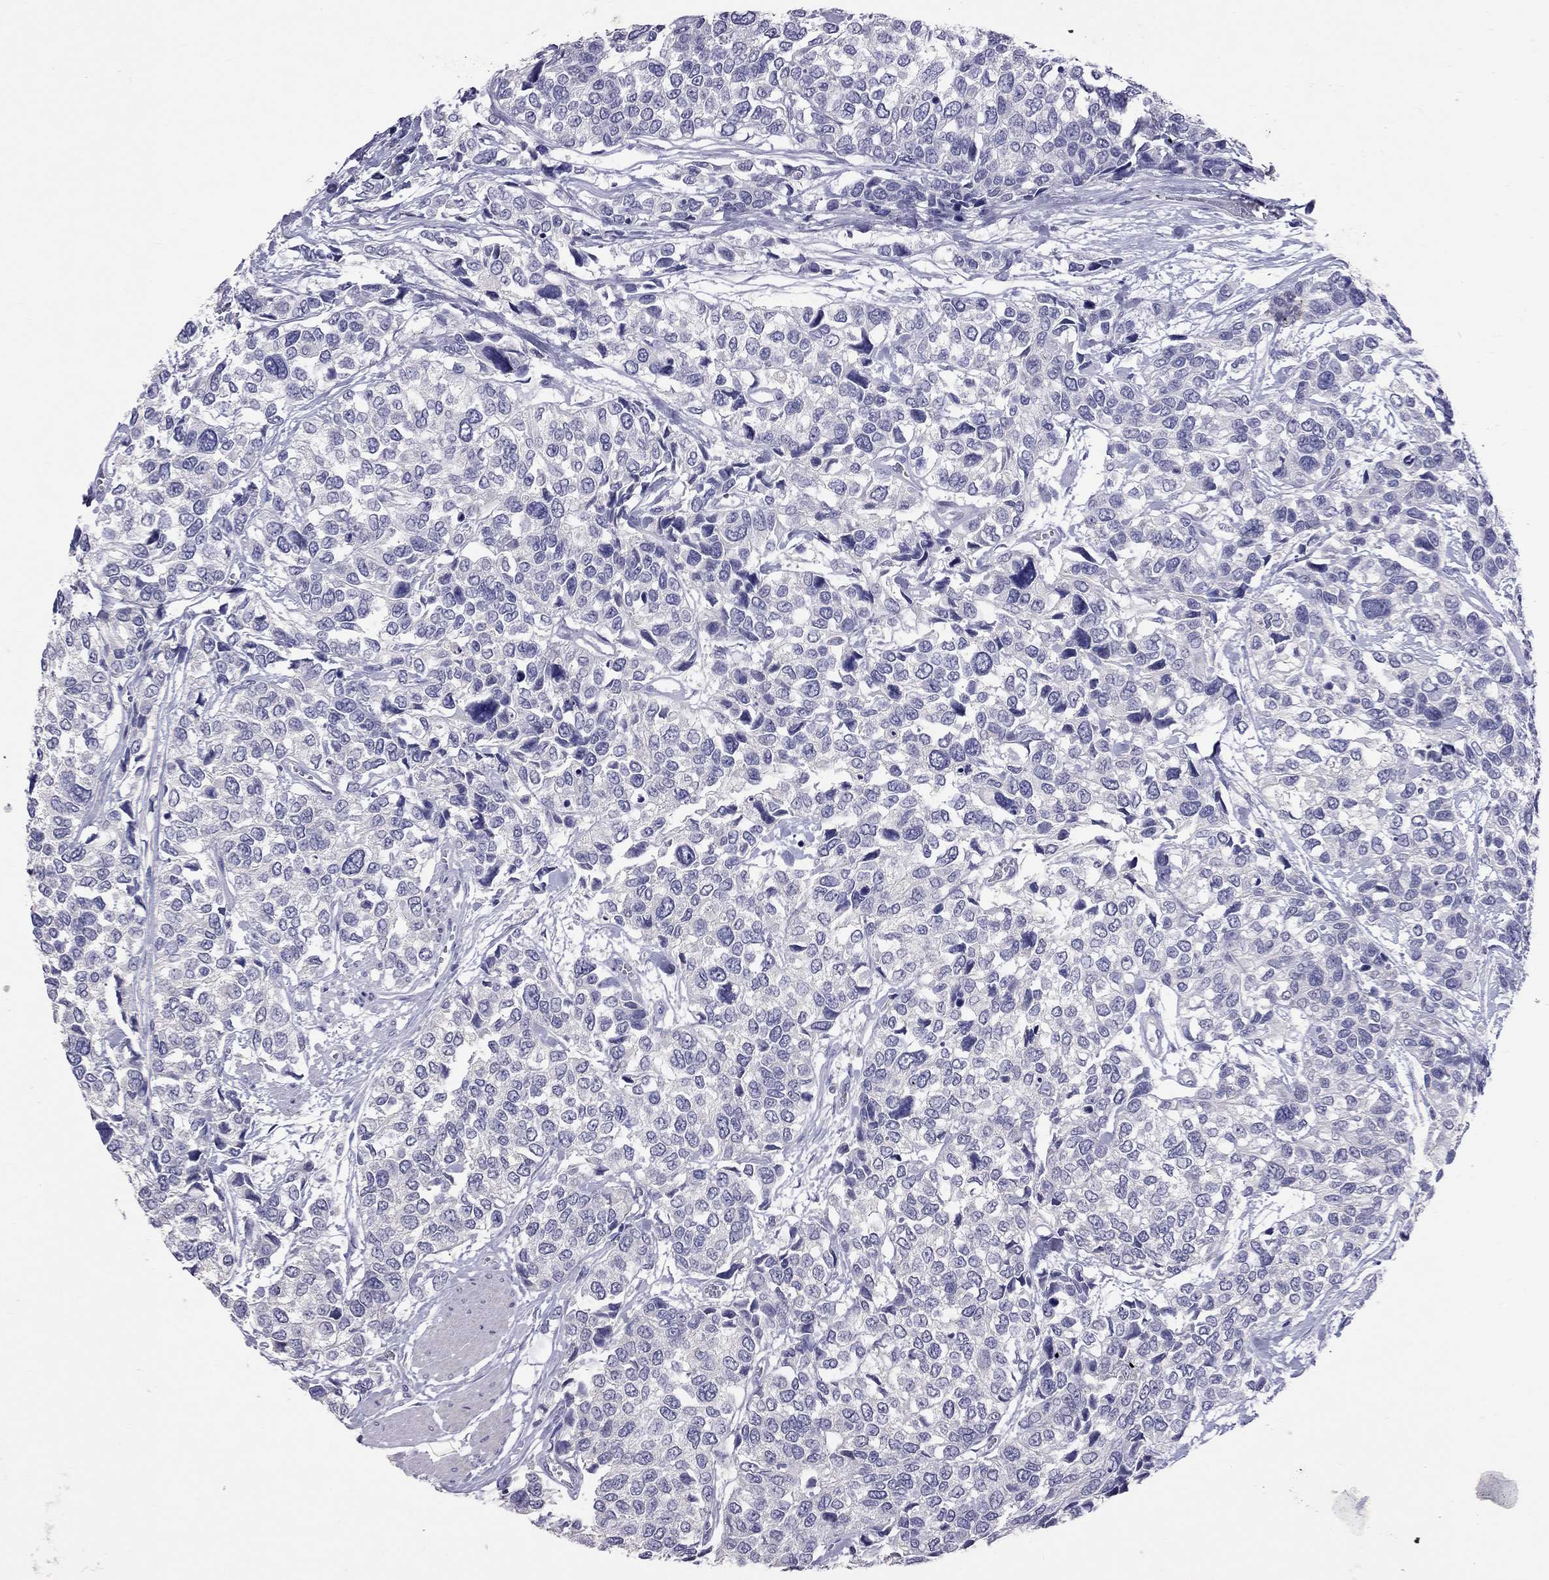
{"staining": {"intensity": "negative", "quantity": "none", "location": "none"}, "tissue": "urothelial cancer", "cell_type": "Tumor cells", "image_type": "cancer", "snomed": [{"axis": "morphology", "description": "Urothelial carcinoma, High grade"}, {"axis": "topography", "description": "Urinary bladder"}], "caption": "Photomicrograph shows no significant protein staining in tumor cells of high-grade urothelial carcinoma. The staining was performed using DAB (3,3'-diaminobenzidine) to visualize the protein expression in brown, while the nuclei were stained in blue with hematoxylin (Magnification: 20x).", "gene": "CFAP91", "patient": {"sex": "male", "age": 77}}